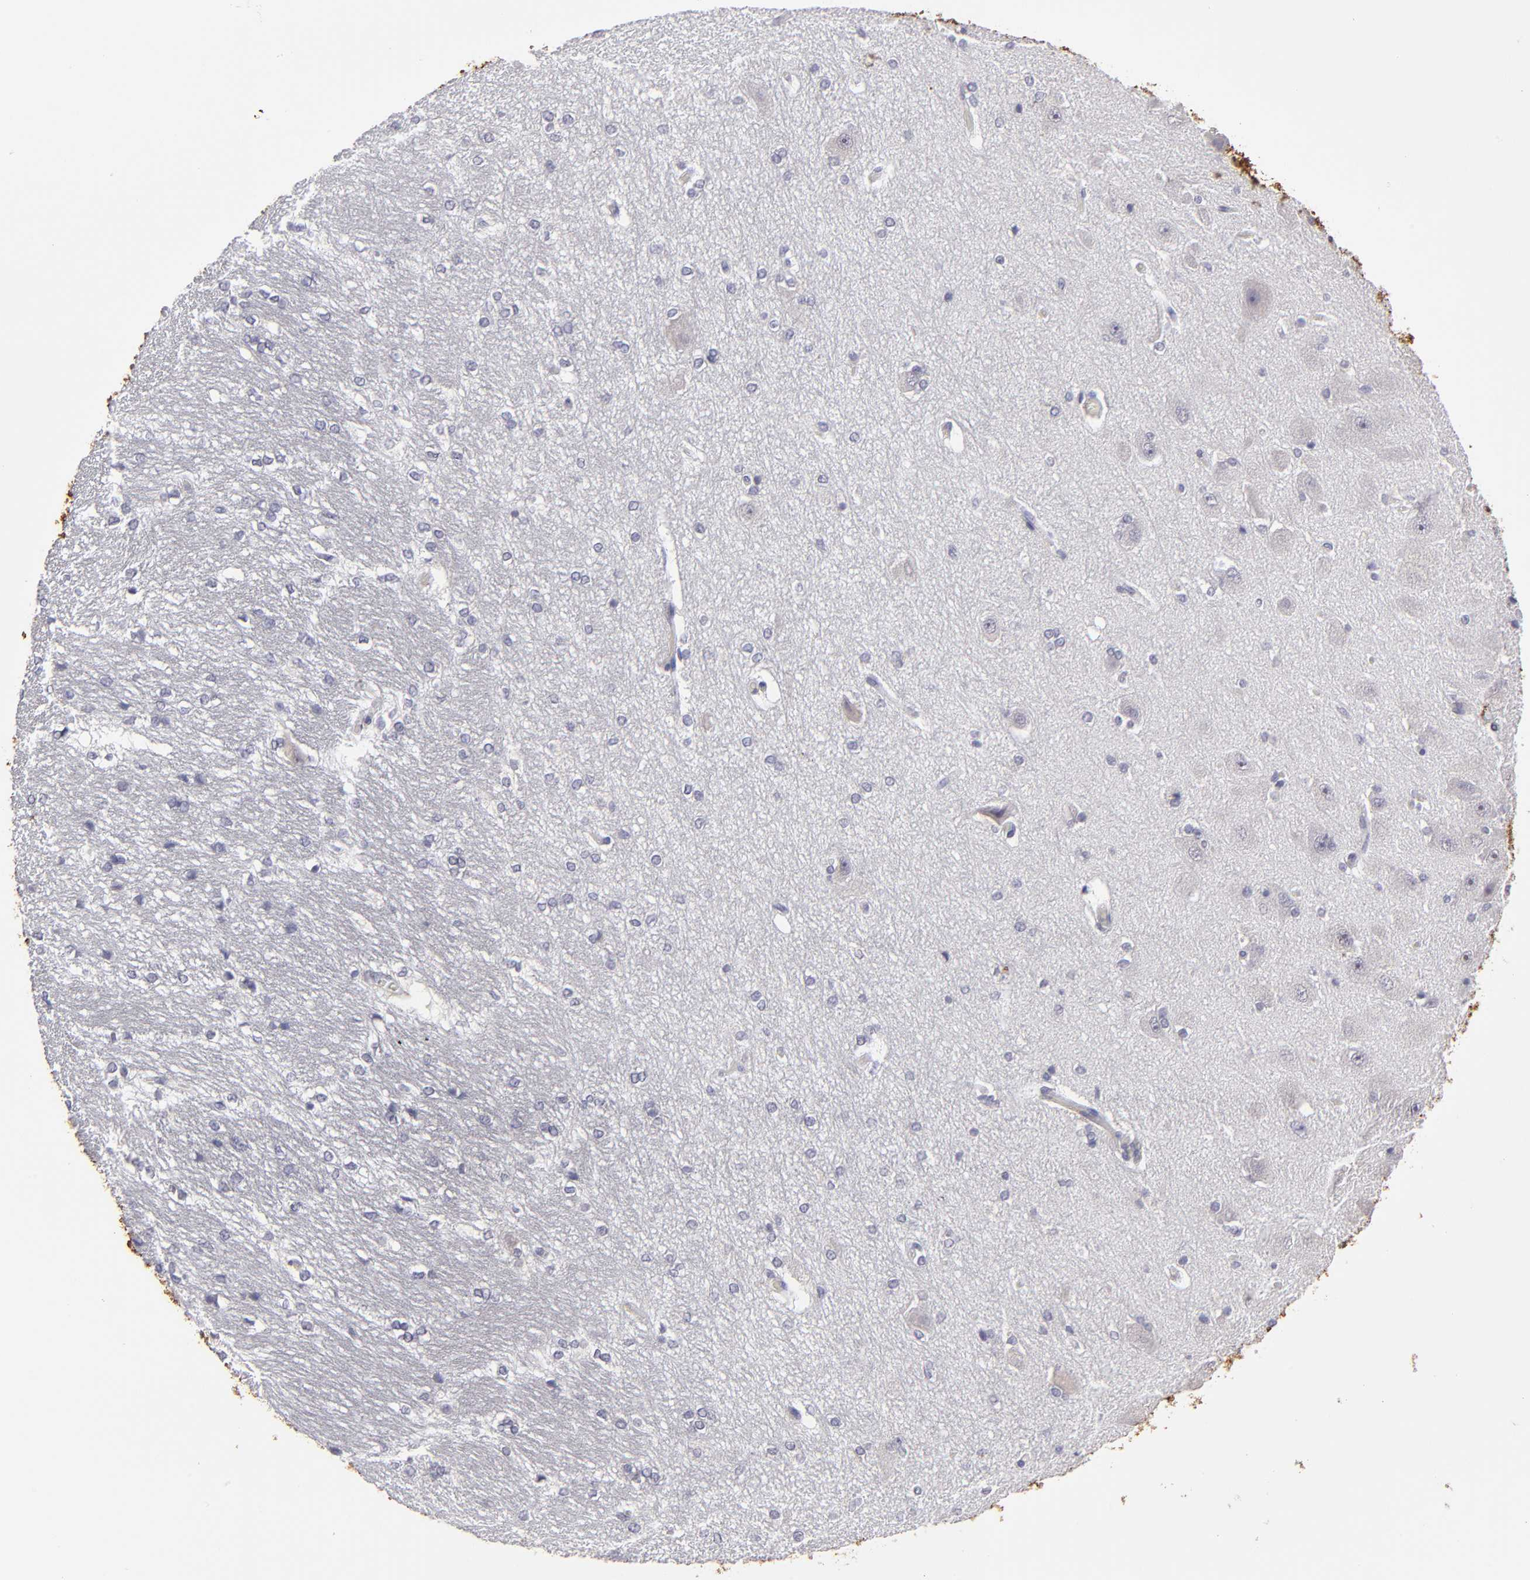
{"staining": {"intensity": "negative", "quantity": "none", "location": "none"}, "tissue": "hippocampus", "cell_type": "Glial cells", "image_type": "normal", "snomed": [{"axis": "morphology", "description": "Normal tissue, NOS"}, {"axis": "topography", "description": "Hippocampus"}], "caption": "Immunohistochemistry (IHC) photomicrograph of normal hippocampus: hippocampus stained with DAB (3,3'-diaminobenzidine) shows no significant protein staining in glial cells.", "gene": "ZNF175", "patient": {"sex": "female", "age": 19}}